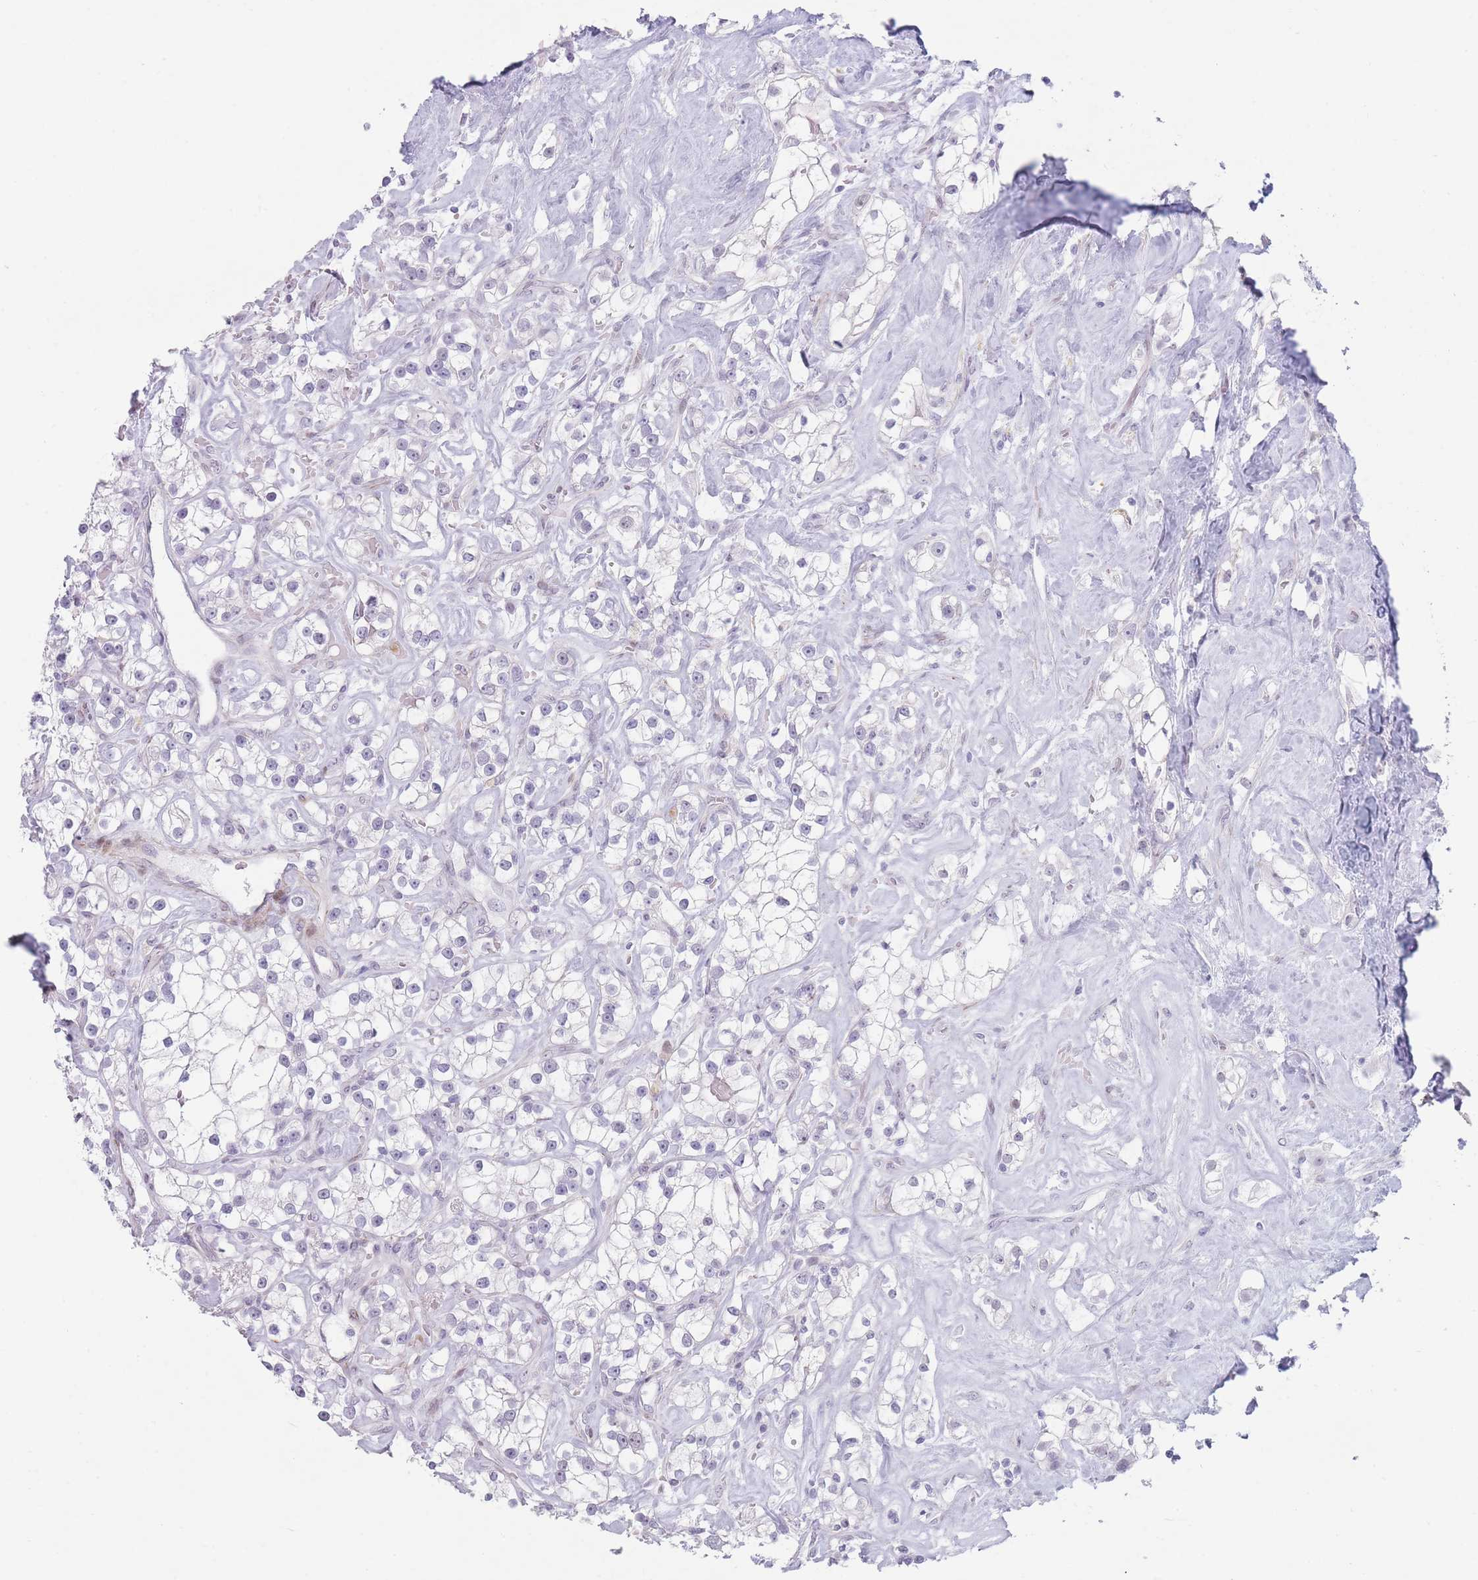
{"staining": {"intensity": "negative", "quantity": "none", "location": "none"}, "tissue": "renal cancer", "cell_type": "Tumor cells", "image_type": "cancer", "snomed": [{"axis": "morphology", "description": "Adenocarcinoma, NOS"}, {"axis": "topography", "description": "Kidney"}], "caption": "Renal cancer was stained to show a protein in brown. There is no significant expression in tumor cells. The staining is performed using DAB brown chromogen with nuclei counter-stained in using hematoxylin.", "gene": "IFNA6", "patient": {"sex": "male", "age": 77}}